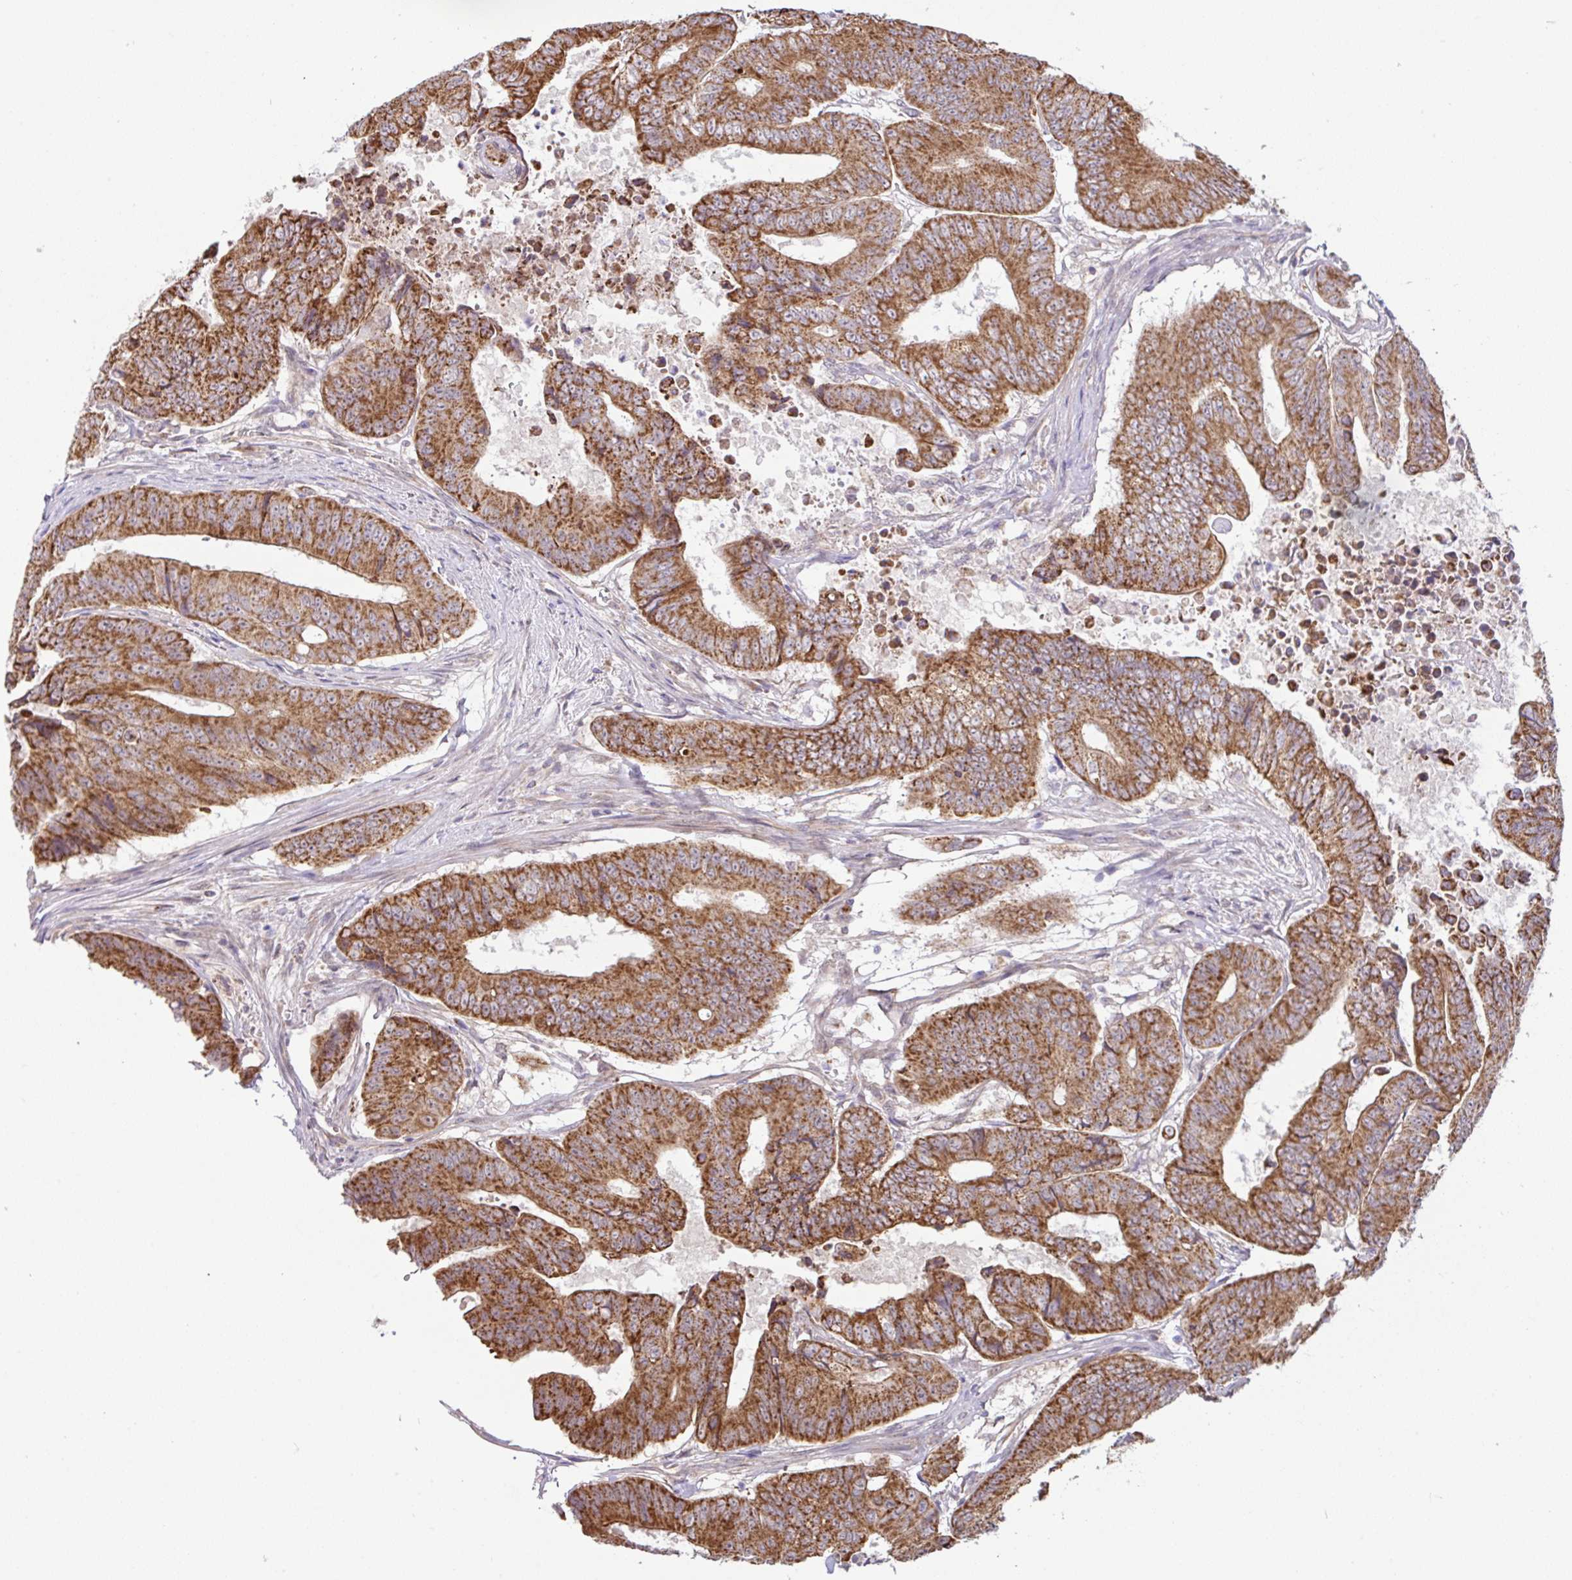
{"staining": {"intensity": "strong", "quantity": ">75%", "location": "cytoplasmic/membranous"}, "tissue": "colorectal cancer", "cell_type": "Tumor cells", "image_type": "cancer", "snomed": [{"axis": "morphology", "description": "Adenocarcinoma, NOS"}, {"axis": "topography", "description": "Colon"}], "caption": "A brown stain shows strong cytoplasmic/membranous staining of a protein in colorectal cancer tumor cells.", "gene": "DLEU7", "patient": {"sex": "female", "age": 48}}